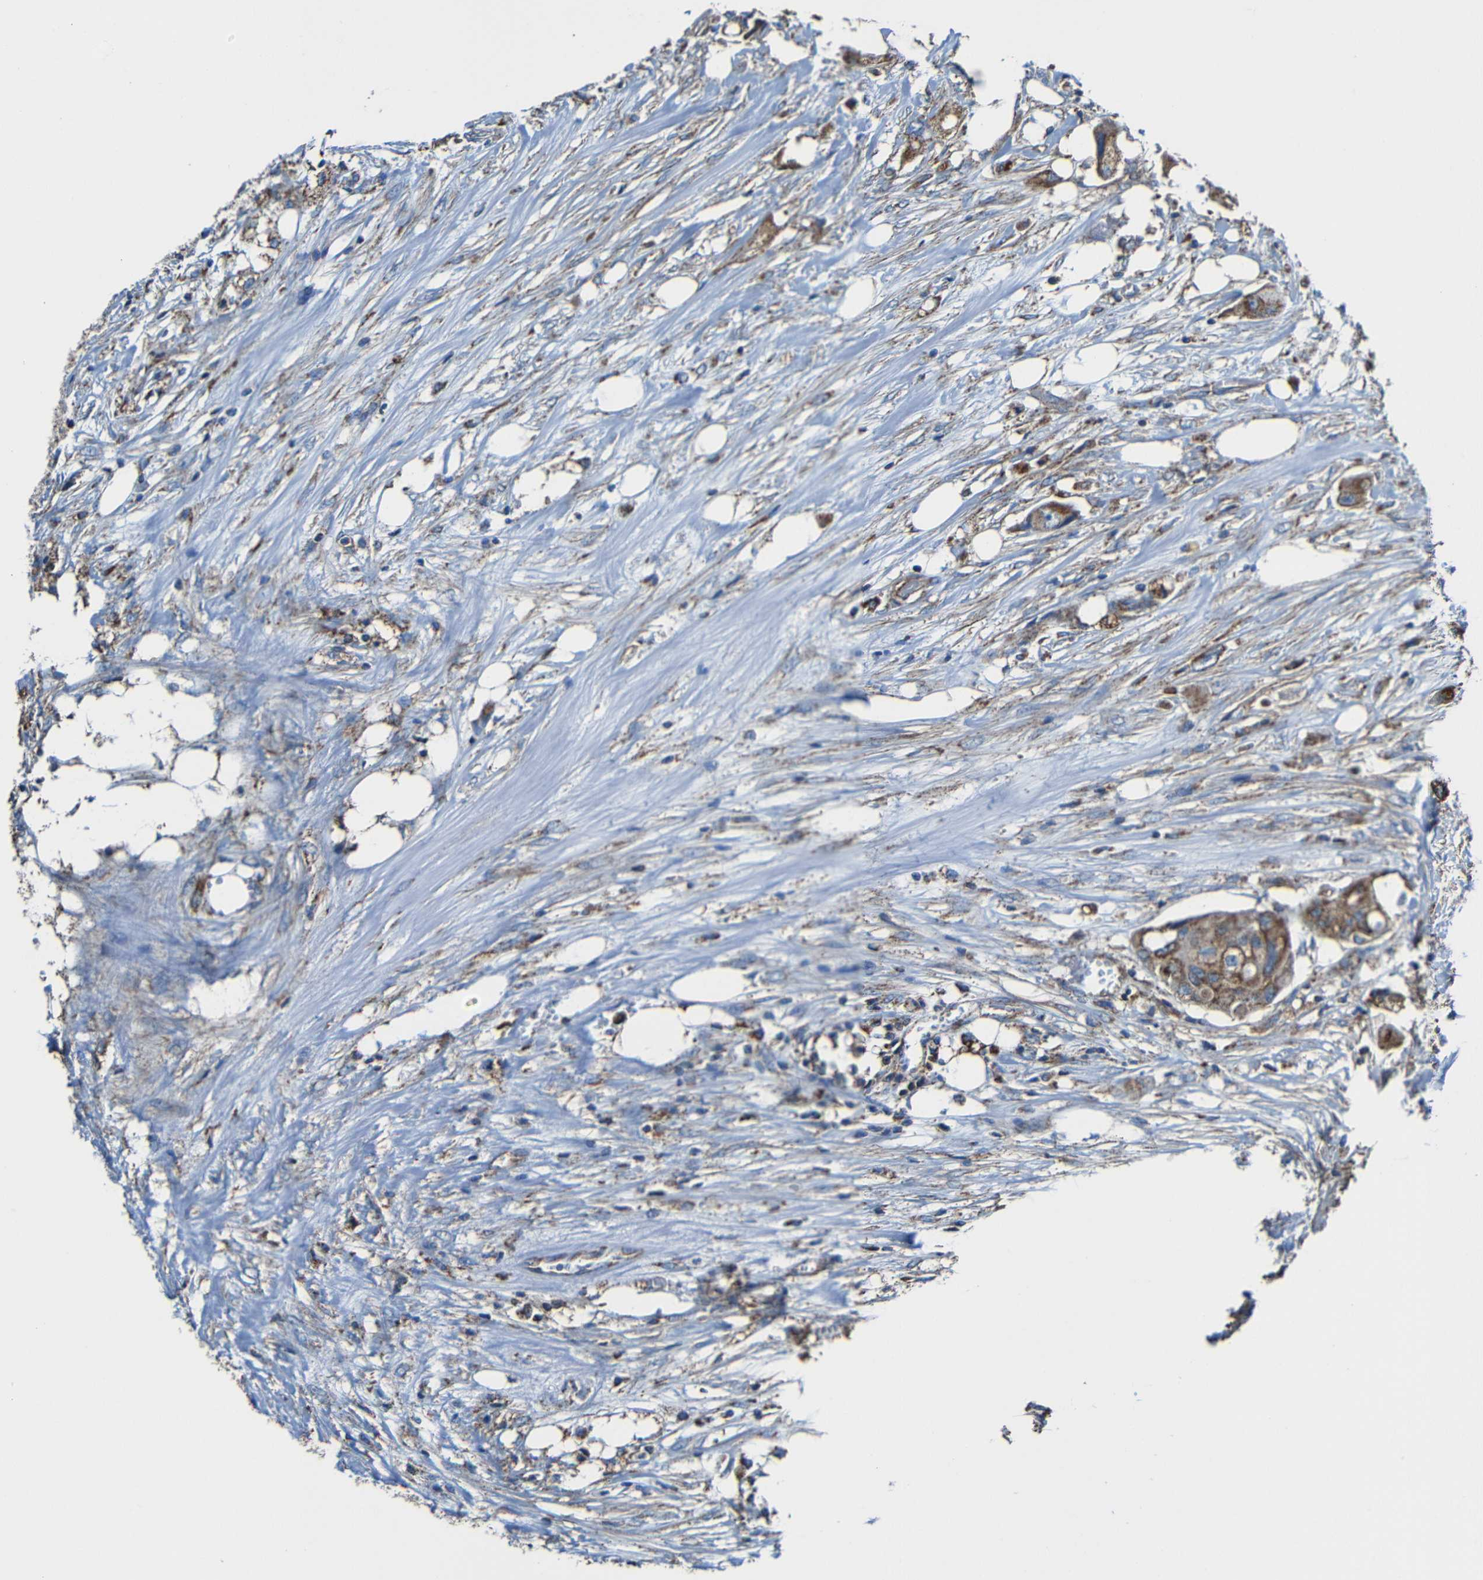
{"staining": {"intensity": "strong", "quantity": ">75%", "location": "cytoplasmic/membranous"}, "tissue": "colorectal cancer", "cell_type": "Tumor cells", "image_type": "cancer", "snomed": [{"axis": "morphology", "description": "Adenocarcinoma, NOS"}, {"axis": "topography", "description": "Colon"}], "caption": "A high-resolution histopathology image shows immunohistochemistry staining of colorectal adenocarcinoma, which demonstrates strong cytoplasmic/membranous positivity in about >75% of tumor cells.", "gene": "INTS6L", "patient": {"sex": "female", "age": 57}}